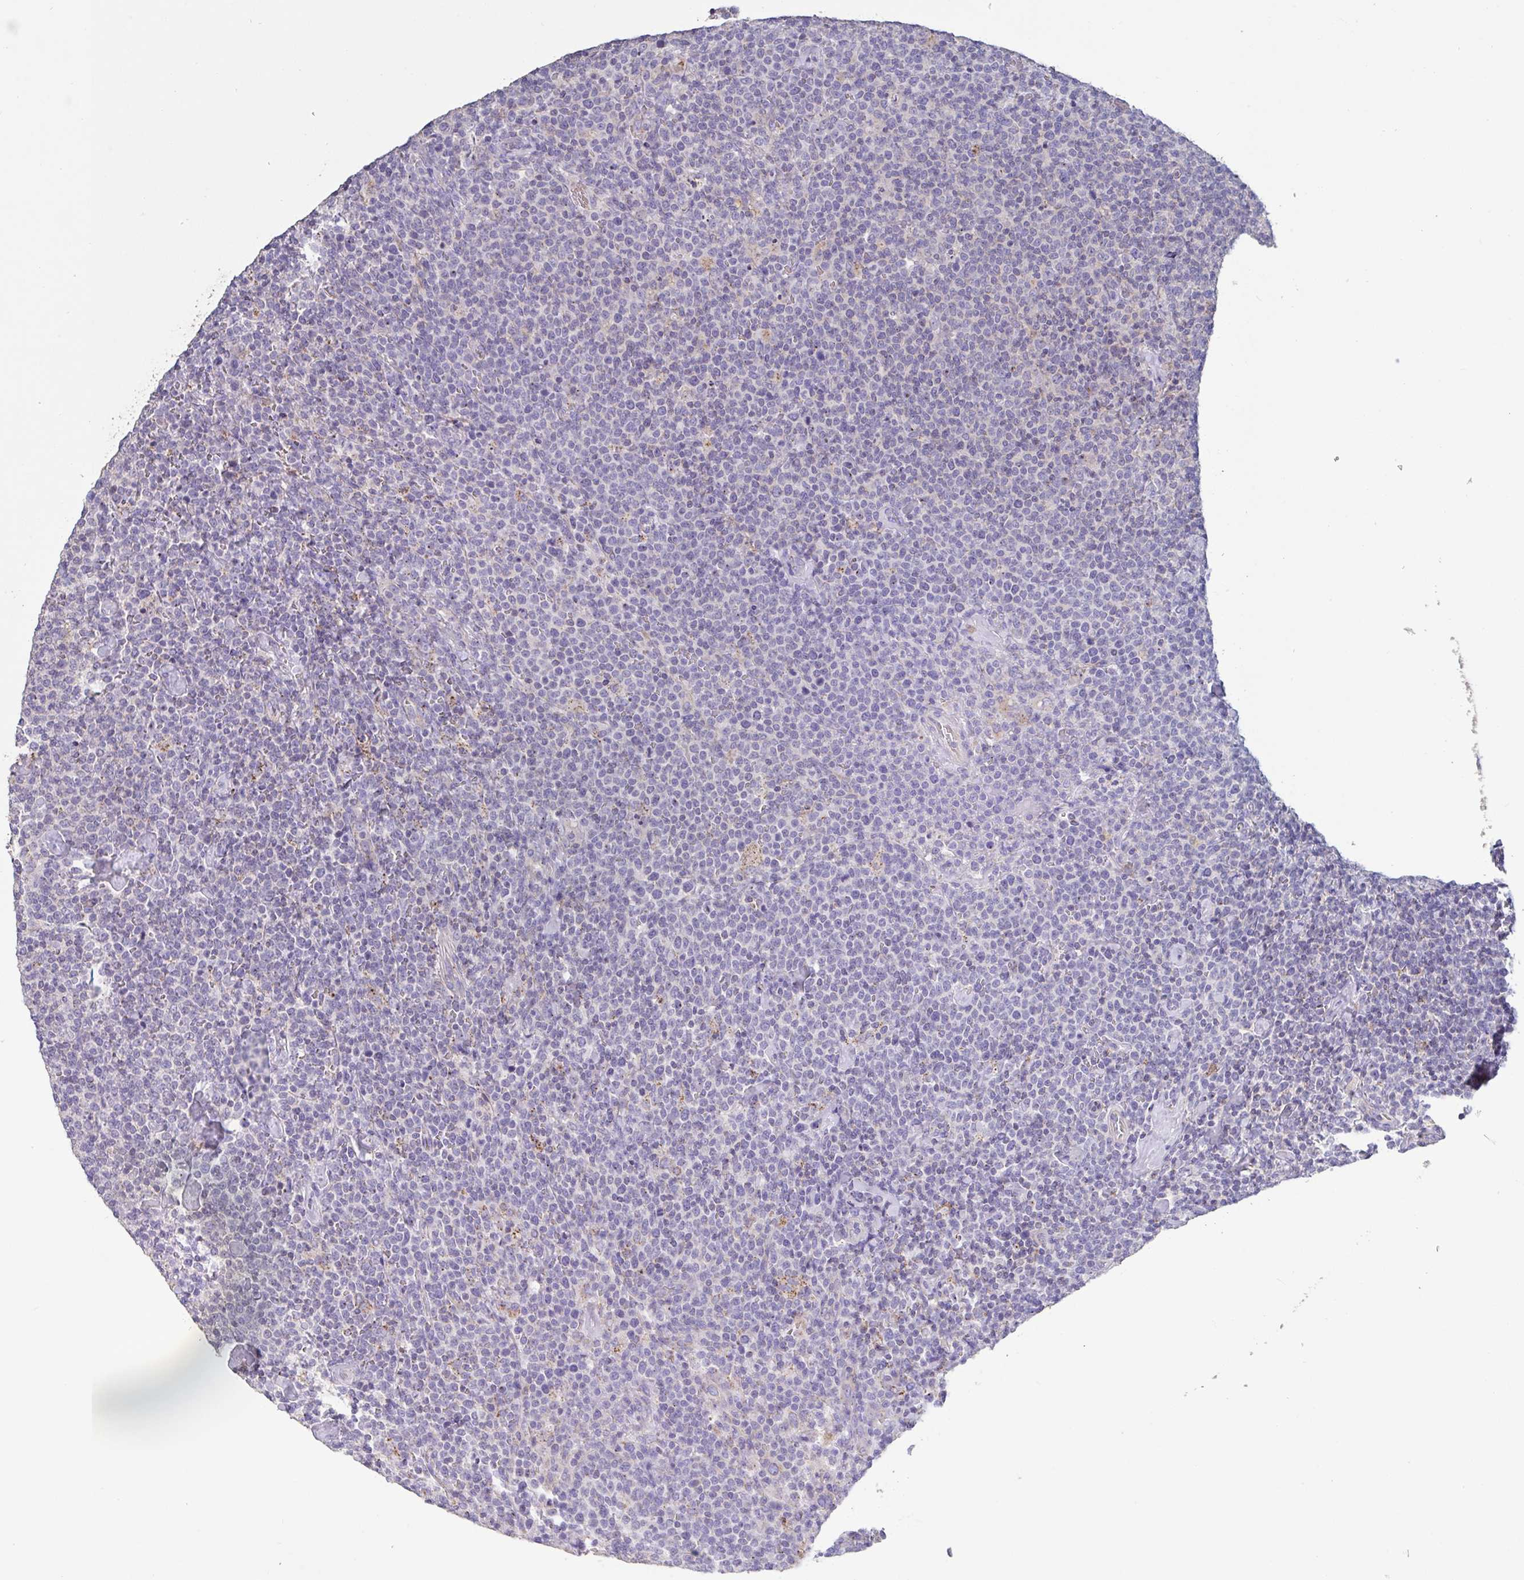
{"staining": {"intensity": "negative", "quantity": "none", "location": "none"}, "tissue": "lymphoma", "cell_type": "Tumor cells", "image_type": "cancer", "snomed": [{"axis": "morphology", "description": "Malignant lymphoma, non-Hodgkin's type, High grade"}, {"axis": "topography", "description": "Lymph node"}], "caption": "Histopathology image shows no protein expression in tumor cells of malignant lymphoma, non-Hodgkin's type (high-grade) tissue.", "gene": "CHMP5", "patient": {"sex": "male", "age": 61}}